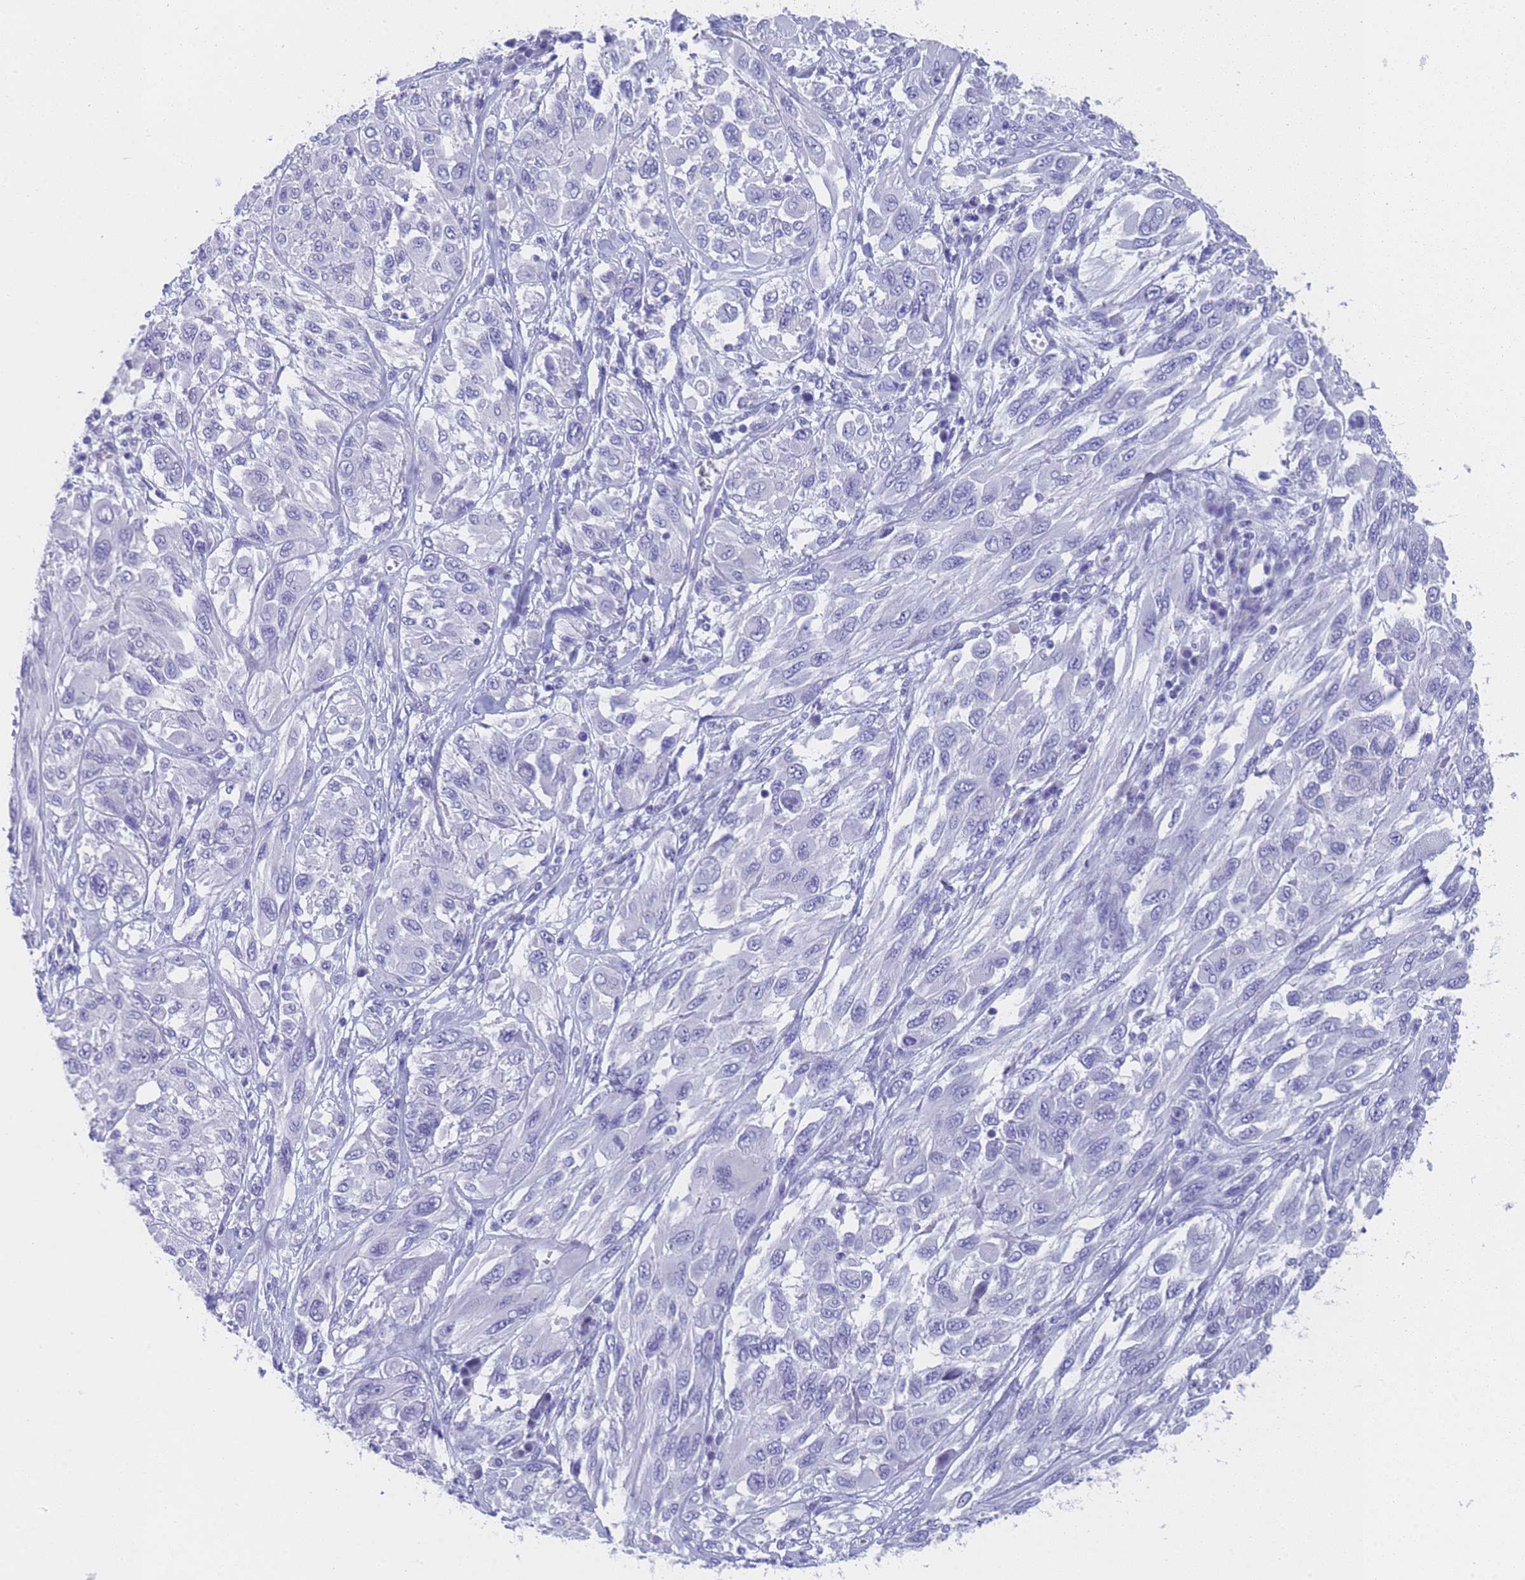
{"staining": {"intensity": "negative", "quantity": "none", "location": "none"}, "tissue": "melanoma", "cell_type": "Tumor cells", "image_type": "cancer", "snomed": [{"axis": "morphology", "description": "Malignant melanoma, NOS"}, {"axis": "topography", "description": "Skin"}], "caption": "Tumor cells are negative for brown protein staining in malignant melanoma. The staining was performed using DAB to visualize the protein expression in brown, while the nuclei were stained in blue with hematoxylin (Magnification: 20x).", "gene": "STATH", "patient": {"sex": "female", "age": 91}}